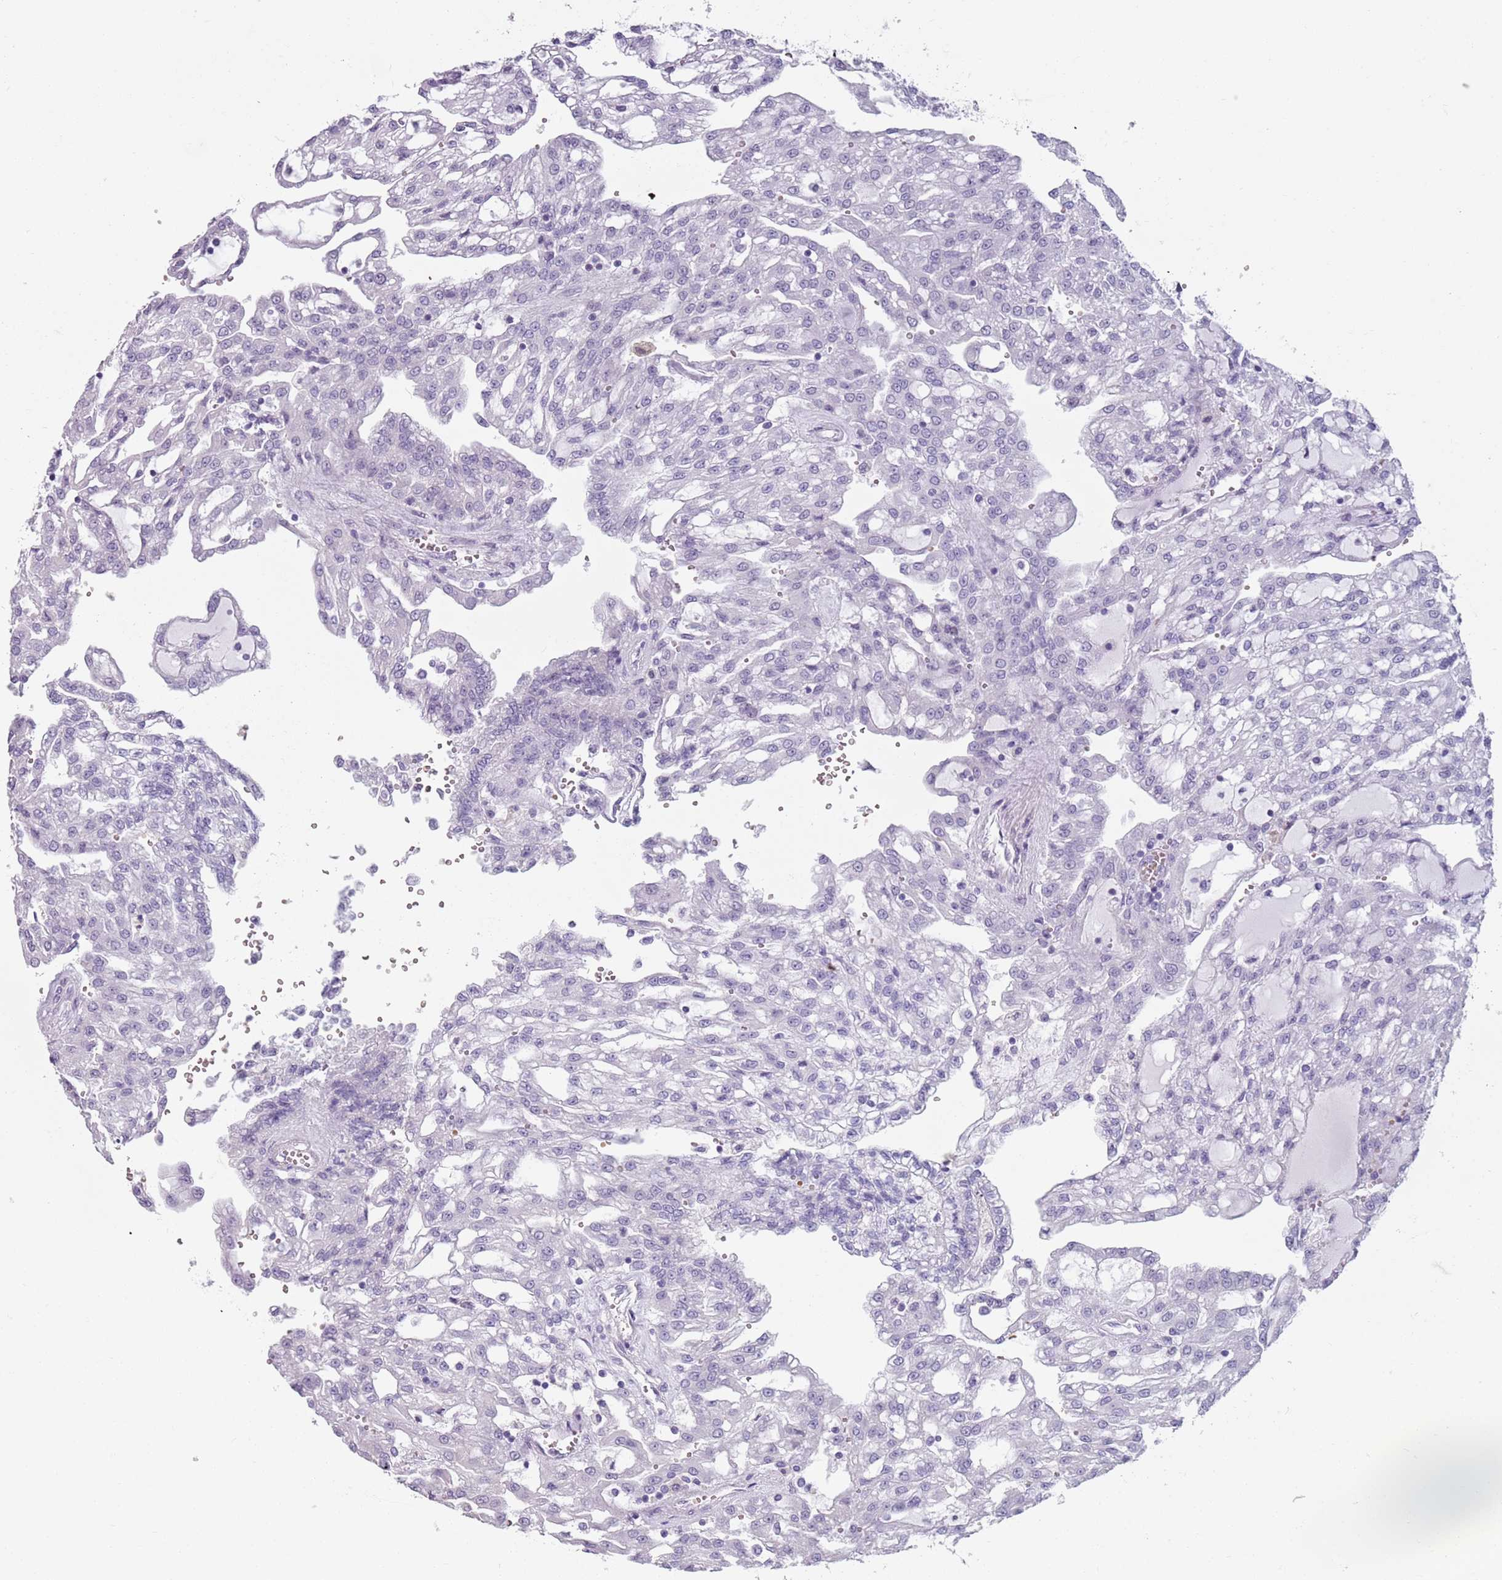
{"staining": {"intensity": "negative", "quantity": "none", "location": "none"}, "tissue": "renal cancer", "cell_type": "Tumor cells", "image_type": "cancer", "snomed": [{"axis": "morphology", "description": "Adenocarcinoma, NOS"}, {"axis": "topography", "description": "Kidney"}], "caption": "IHC photomicrograph of renal cancer (adenocarcinoma) stained for a protein (brown), which exhibits no positivity in tumor cells. The staining is performed using DAB brown chromogen with nuclei counter-stained in using hematoxylin.", "gene": "SPESP1", "patient": {"sex": "male", "age": 63}}